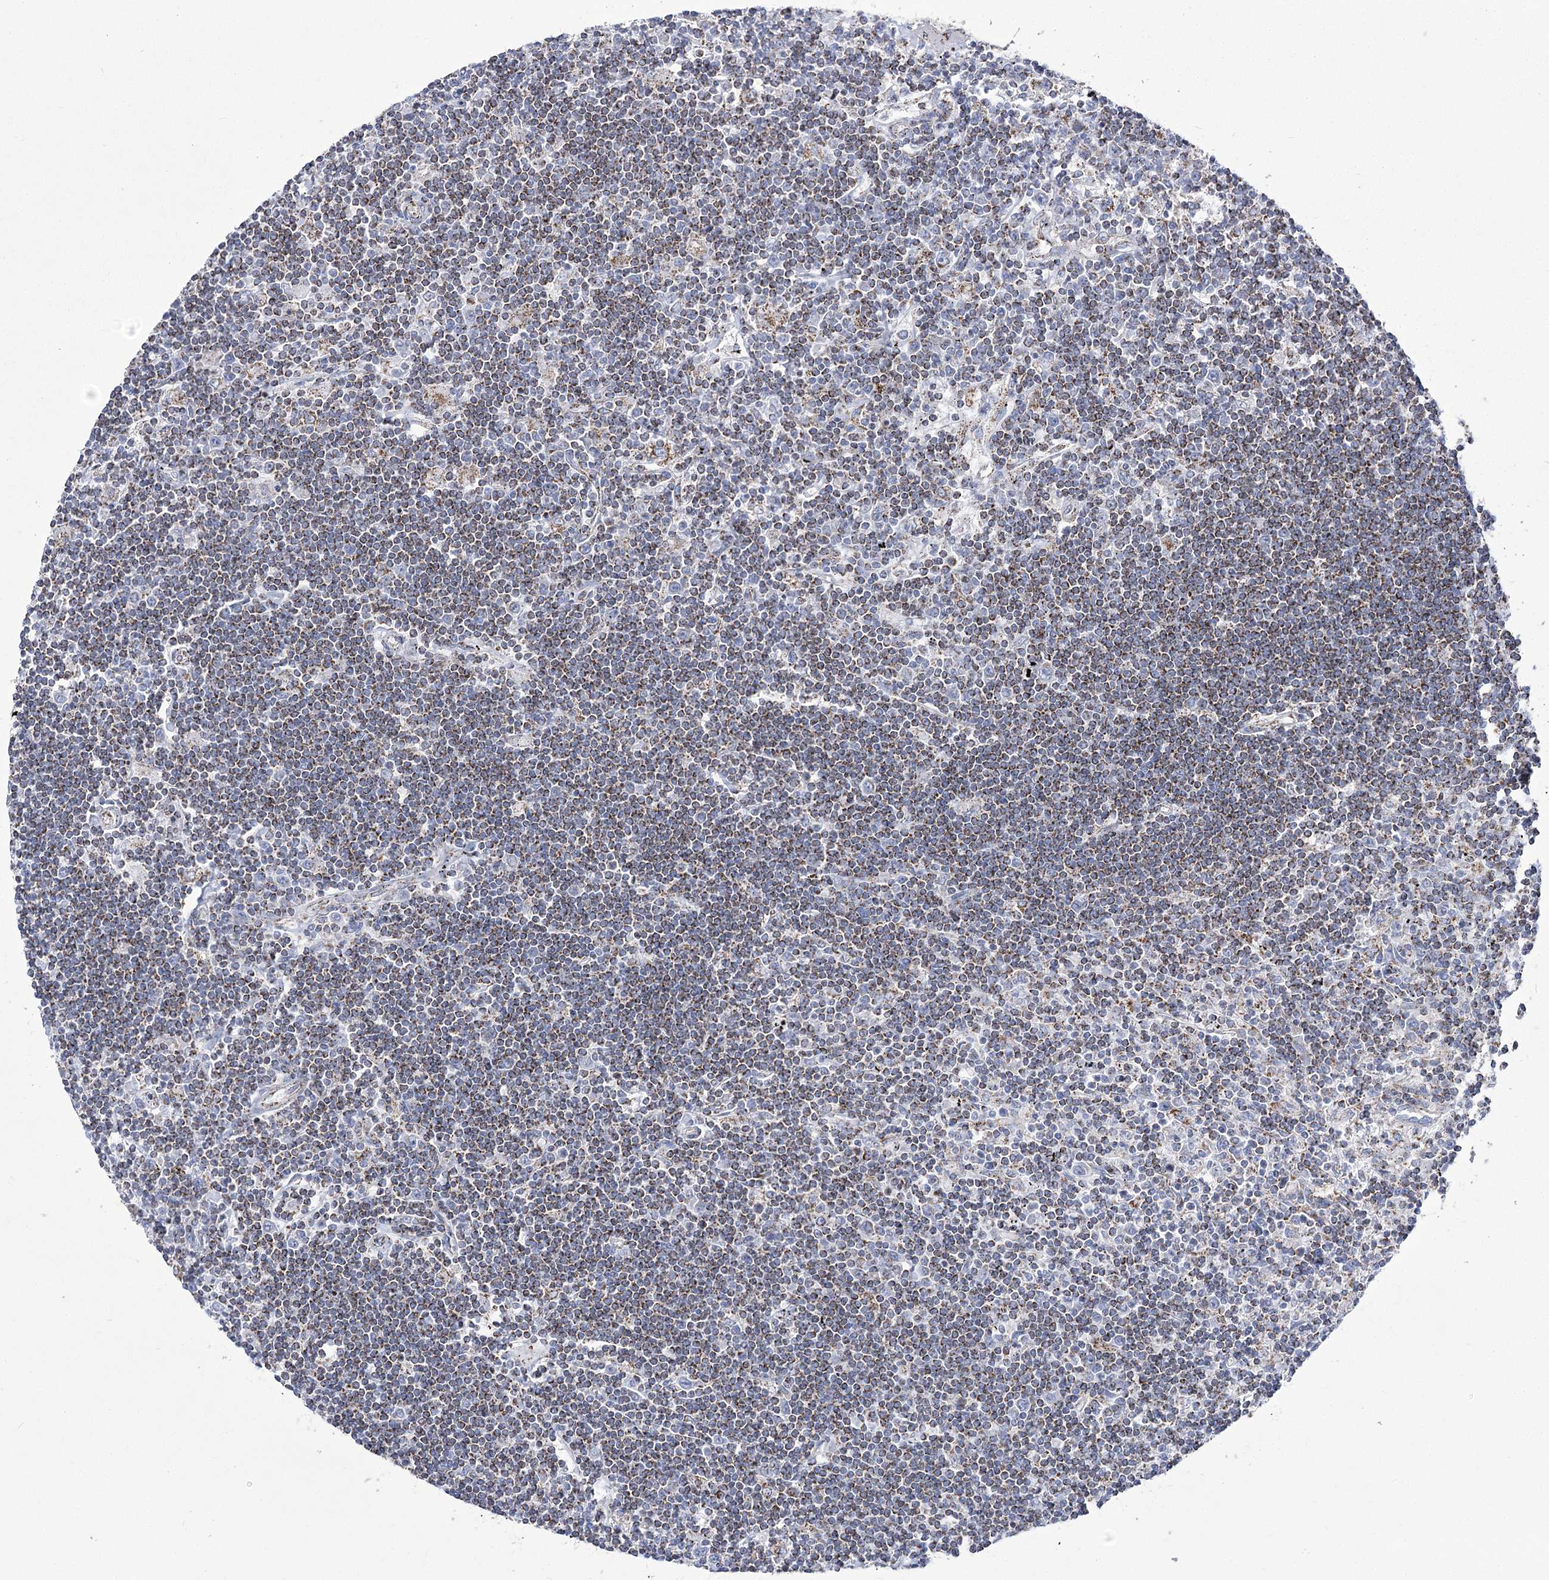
{"staining": {"intensity": "moderate", "quantity": ">75%", "location": "cytoplasmic/membranous"}, "tissue": "lymphoma", "cell_type": "Tumor cells", "image_type": "cancer", "snomed": [{"axis": "morphology", "description": "Malignant lymphoma, non-Hodgkin's type, Low grade"}, {"axis": "topography", "description": "Spleen"}], "caption": "A brown stain labels moderate cytoplasmic/membranous positivity of a protein in low-grade malignant lymphoma, non-Hodgkin's type tumor cells. (Brightfield microscopy of DAB IHC at high magnification).", "gene": "PDHB", "patient": {"sex": "male", "age": 76}}